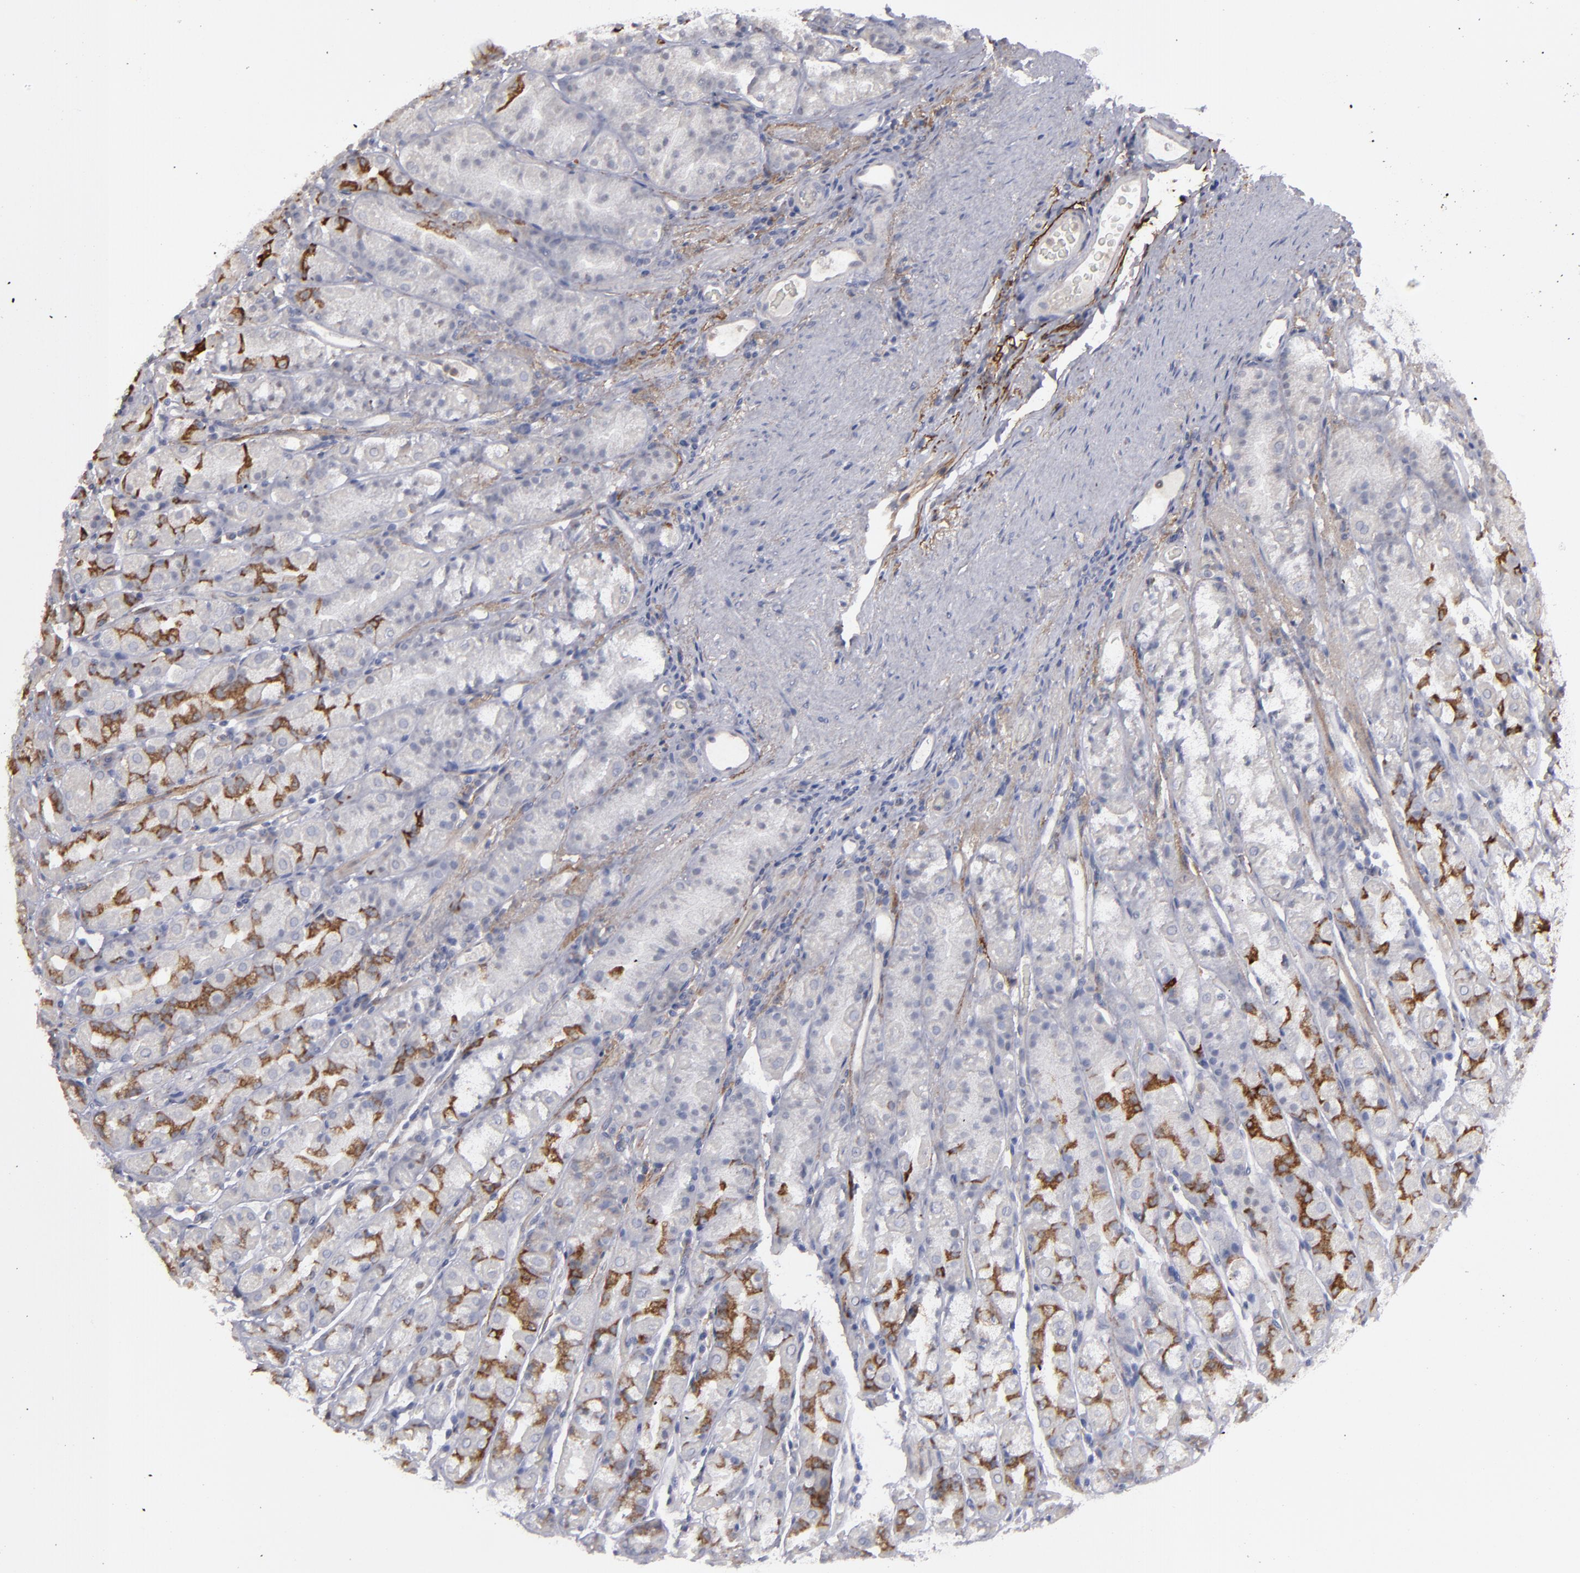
{"staining": {"intensity": "strong", "quantity": "<25%", "location": "cytoplasmic/membranous"}, "tissue": "stomach", "cell_type": "Glandular cells", "image_type": "normal", "snomed": [{"axis": "morphology", "description": "Normal tissue, NOS"}, {"axis": "topography", "description": "Stomach, upper"}], "caption": "IHC micrograph of benign stomach: stomach stained using IHC exhibits medium levels of strong protein expression localized specifically in the cytoplasmic/membranous of glandular cells, appearing as a cytoplasmic/membranous brown color.", "gene": "CD55", "patient": {"sex": "male", "age": 68}}